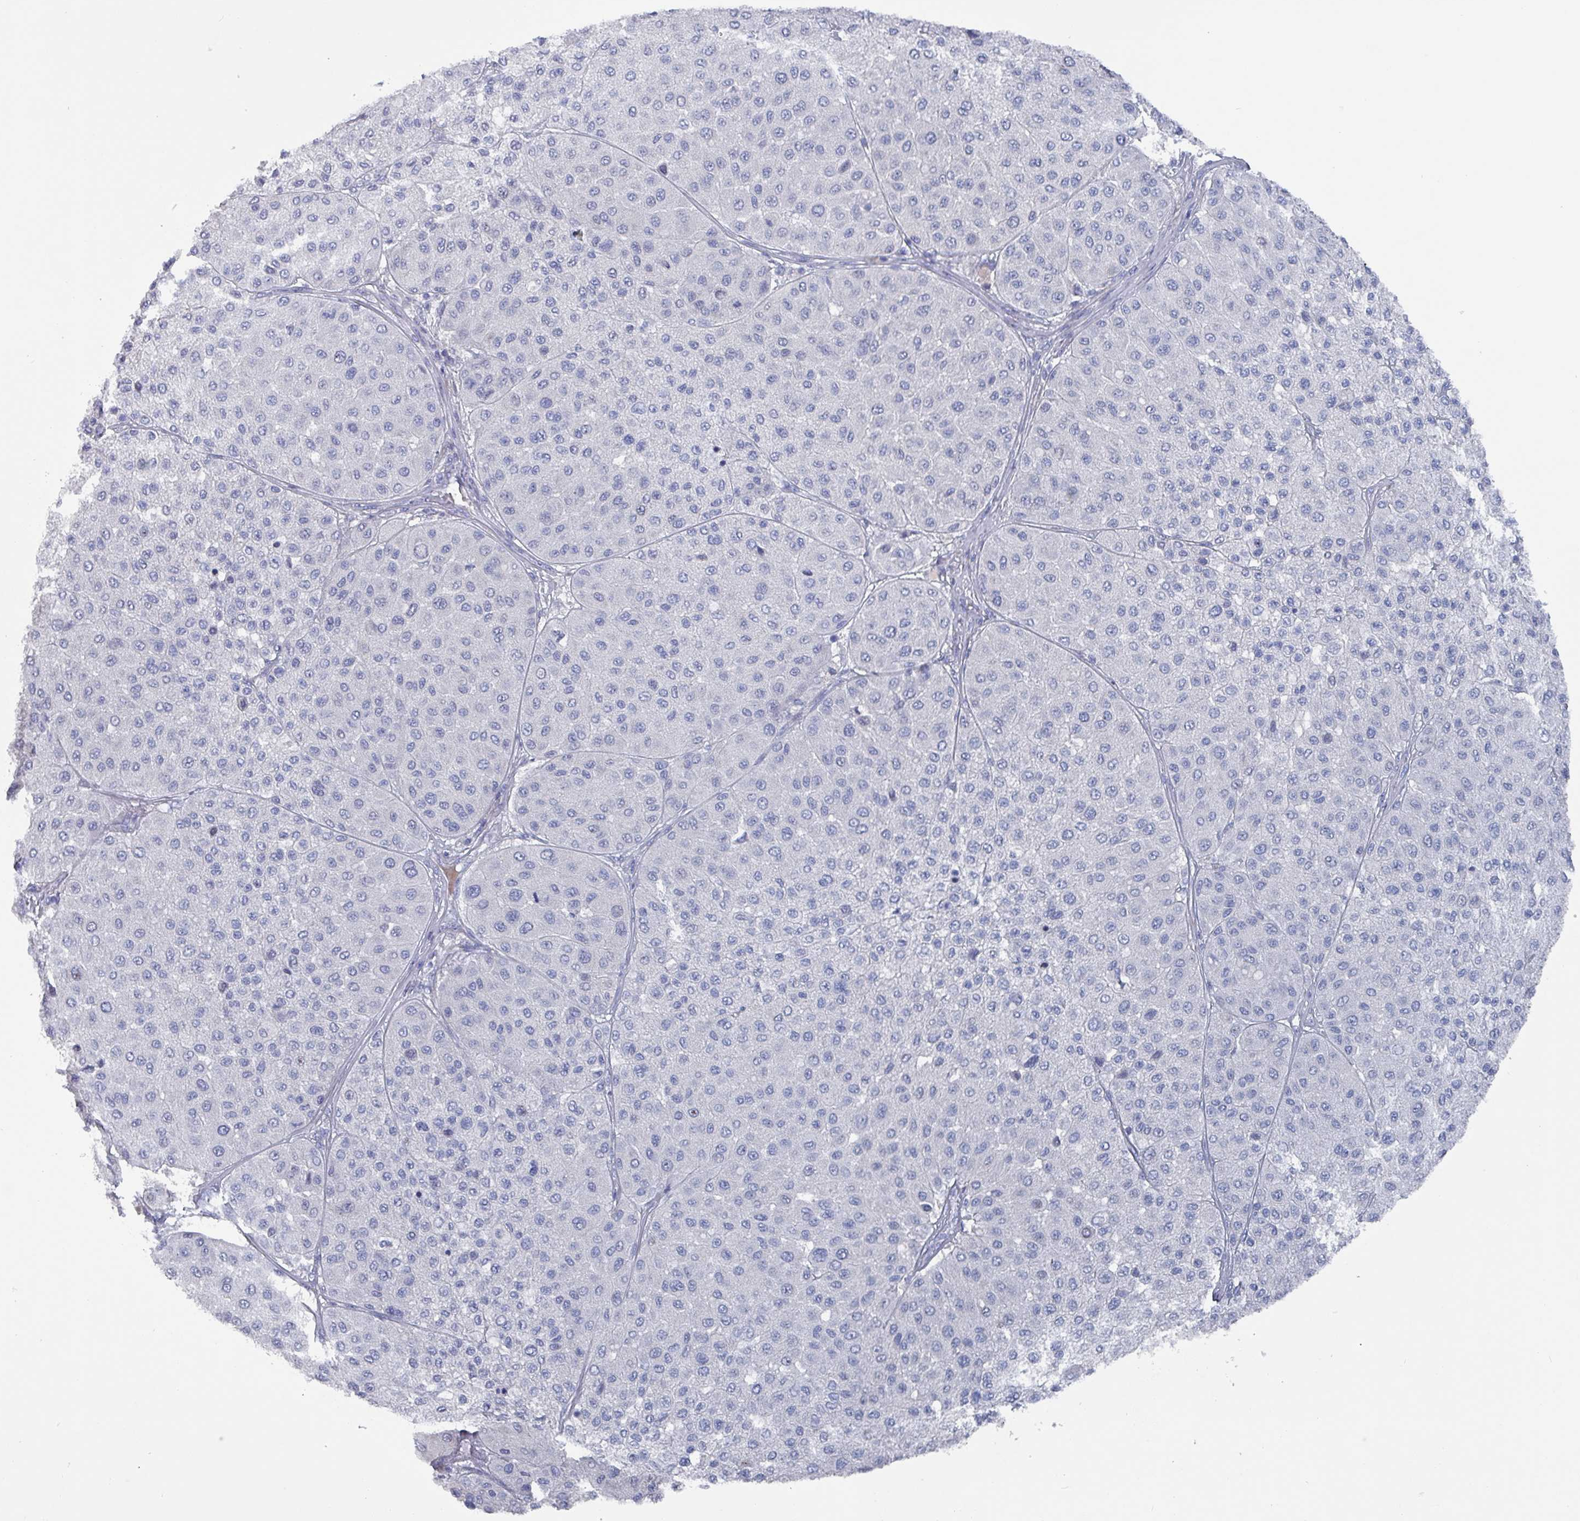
{"staining": {"intensity": "negative", "quantity": "none", "location": "none"}, "tissue": "melanoma", "cell_type": "Tumor cells", "image_type": "cancer", "snomed": [{"axis": "morphology", "description": "Malignant melanoma, Metastatic site"}, {"axis": "topography", "description": "Smooth muscle"}], "caption": "The IHC photomicrograph has no significant expression in tumor cells of melanoma tissue.", "gene": "DRD5", "patient": {"sex": "male", "age": 41}}